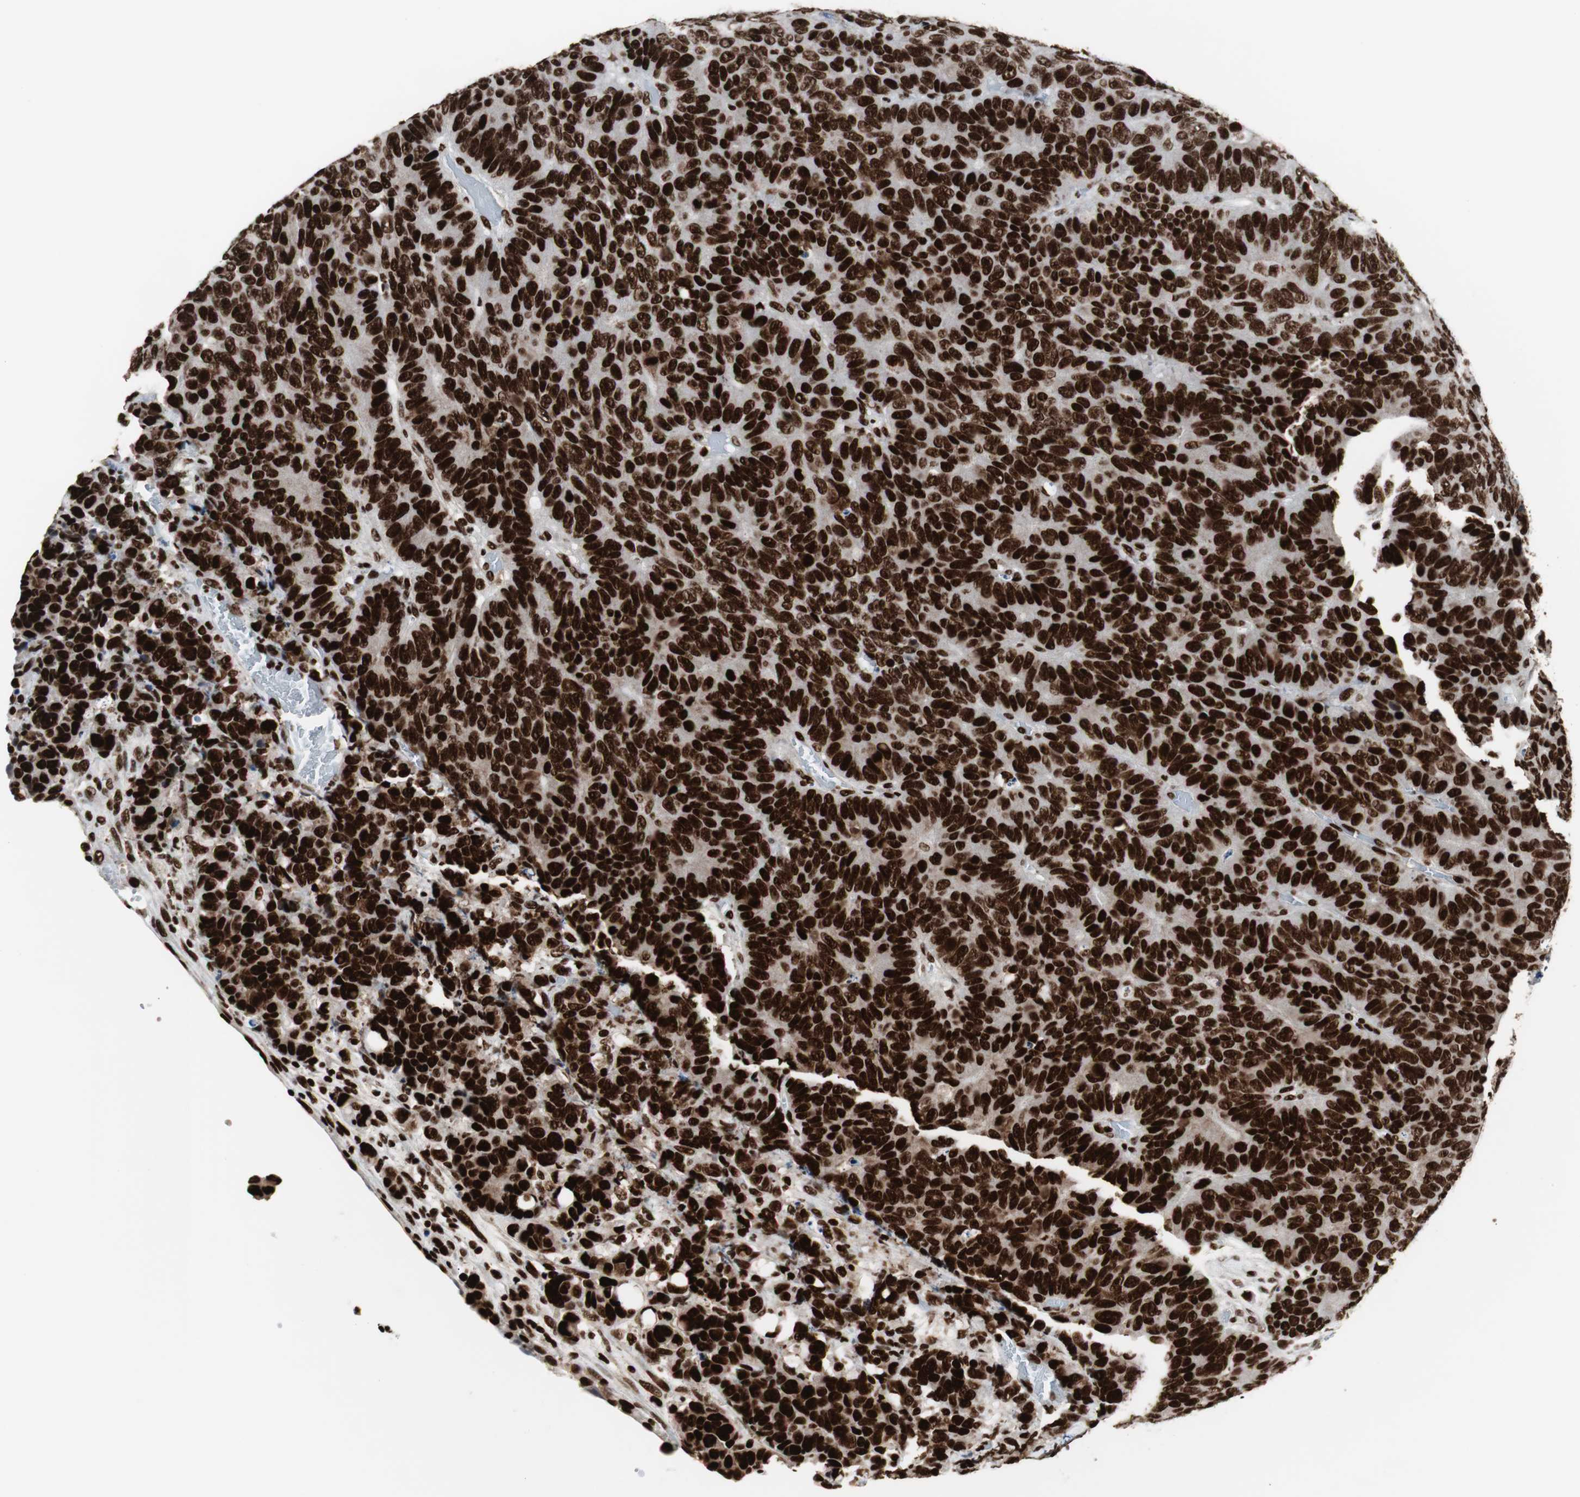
{"staining": {"intensity": "strong", "quantity": ">75%", "location": "nuclear"}, "tissue": "colorectal cancer", "cell_type": "Tumor cells", "image_type": "cancer", "snomed": [{"axis": "morphology", "description": "Adenocarcinoma, NOS"}, {"axis": "topography", "description": "Colon"}], "caption": "High-power microscopy captured an immunohistochemistry (IHC) photomicrograph of adenocarcinoma (colorectal), revealing strong nuclear positivity in approximately >75% of tumor cells.", "gene": "MTA2", "patient": {"sex": "female", "age": 86}}